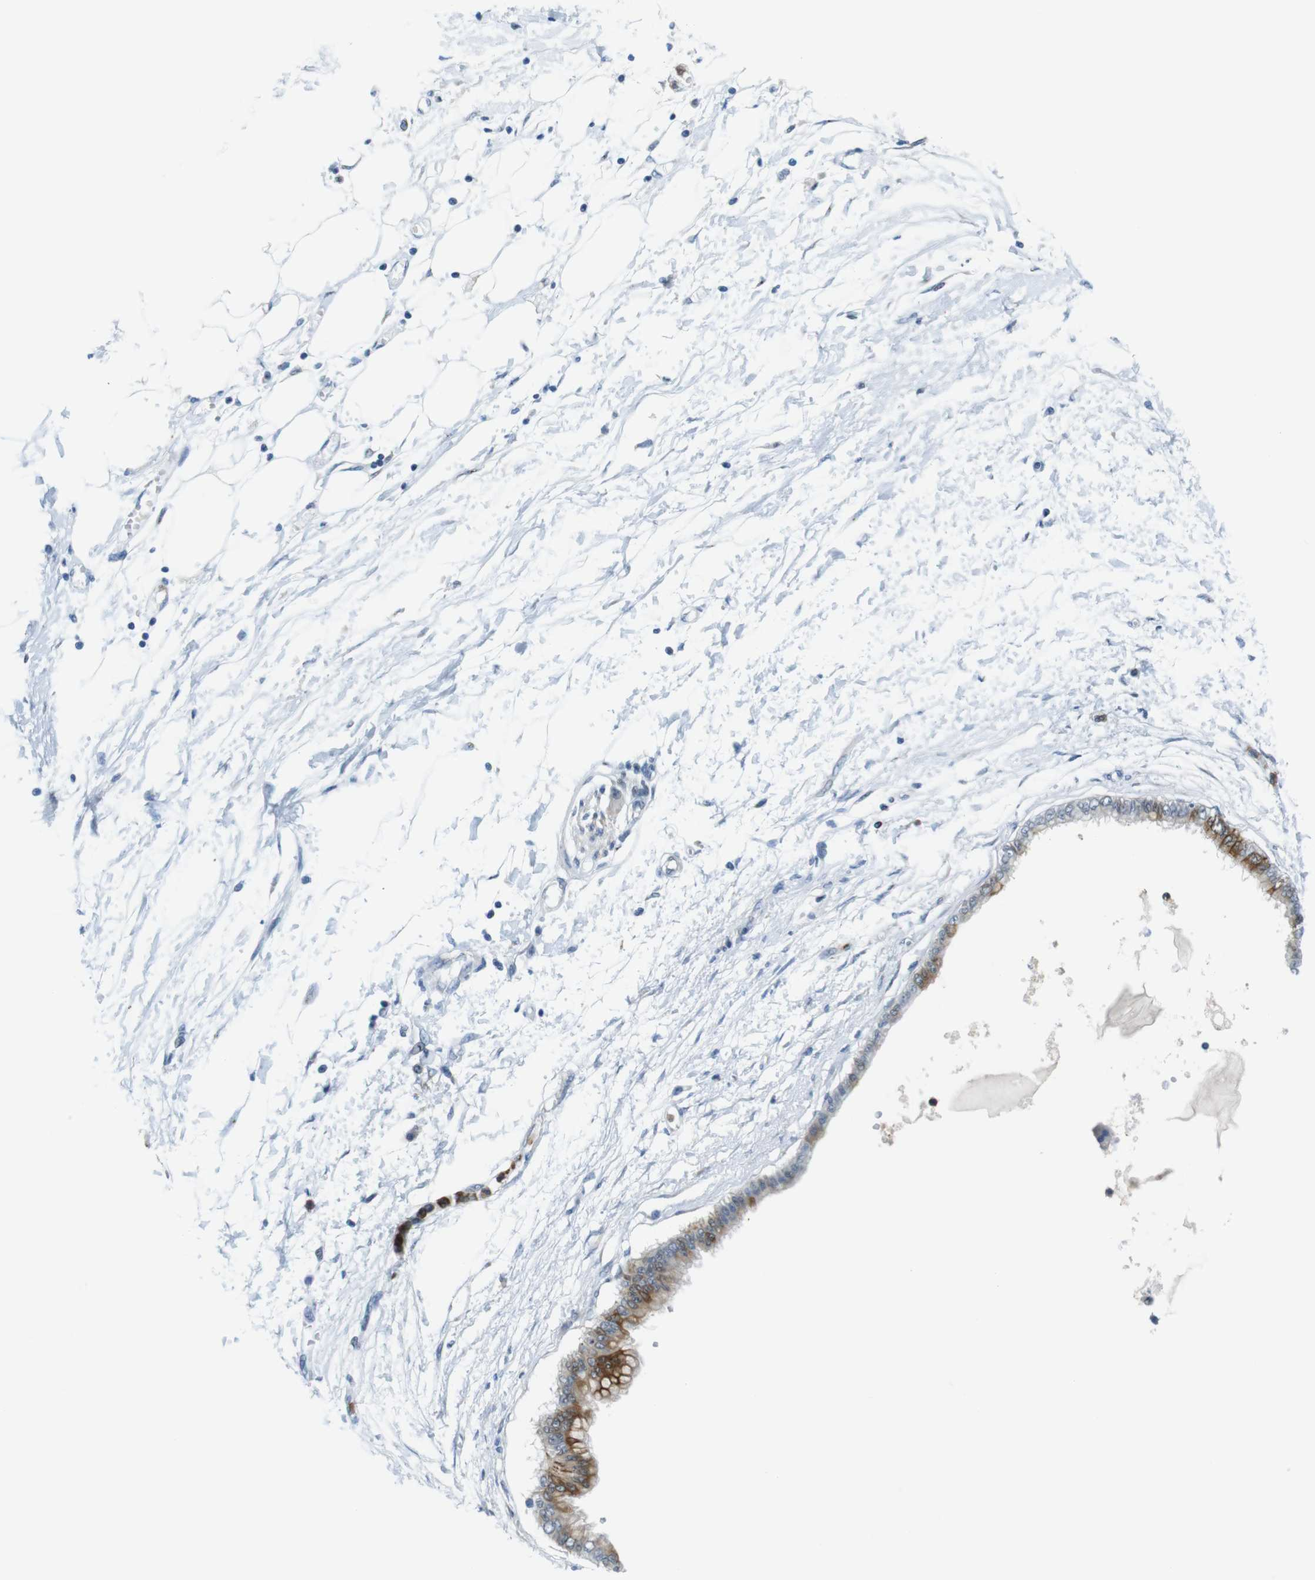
{"staining": {"intensity": "moderate", "quantity": "25%-75%", "location": "cytoplasmic/membranous"}, "tissue": "pancreatic cancer", "cell_type": "Tumor cells", "image_type": "cancer", "snomed": [{"axis": "morphology", "description": "Adenocarcinoma, NOS"}, {"axis": "topography", "description": "Pancreas"}], "caption": "Human pancreatic cancer (adenocarcinoma) stained with a protein marker displays moderate staining in tumor cells.", "gene": "ZDHHC3", "patient": {"sex": "male", "age": 56}}